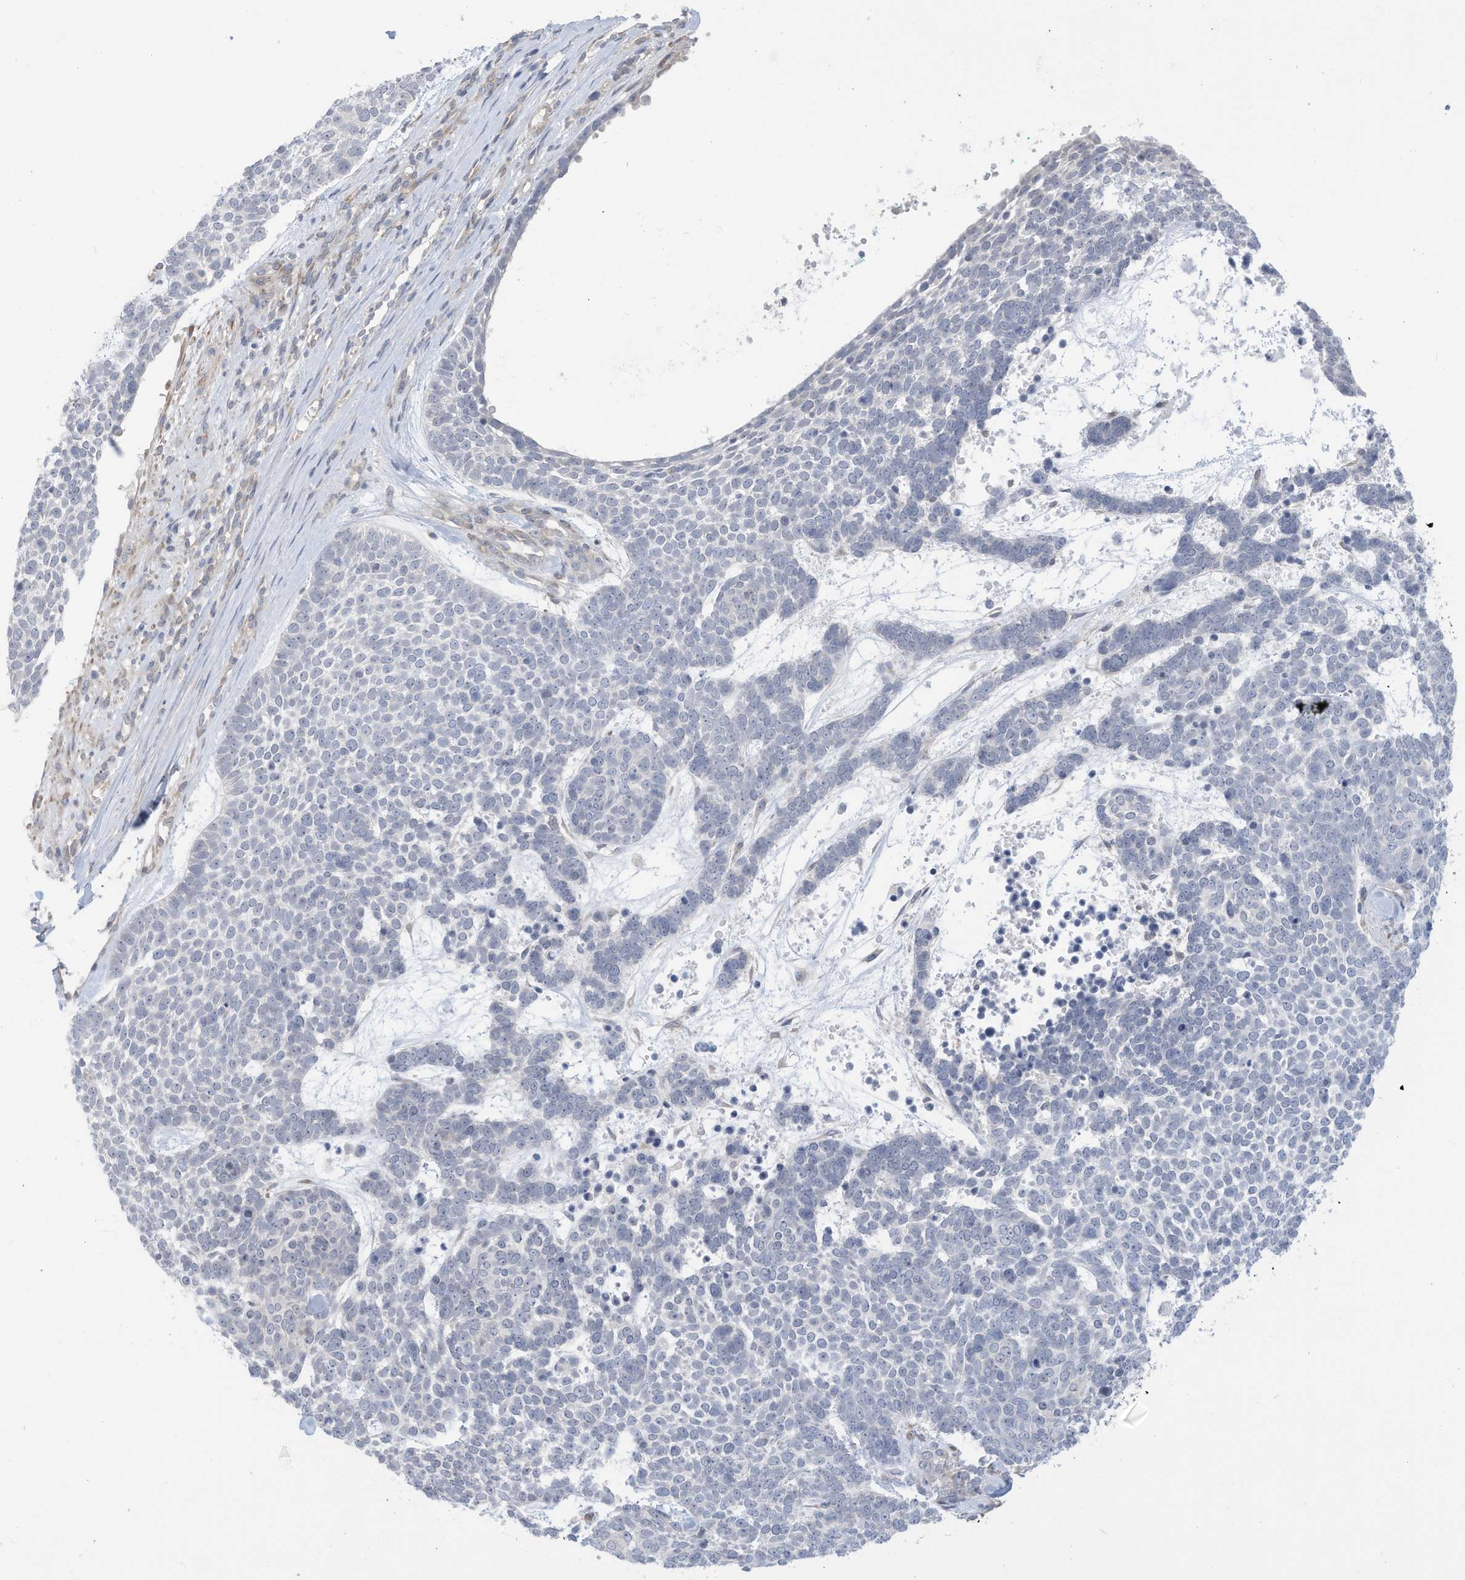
{"staining": {"intensity": "negative", "quantity": "none", "location": "none"}, "tissue": "skin cancer", "cell_type": "Tumor cells", "image_type": "cancer", "snomed": [{"axis": "morphology", "description": "Basal cell carcinoma"}, {"axis": "topography", "description": "Skin"}], "caption": "Protein analysis of skin basal cell carcinoma exhibits no significant staining in tumor cells.", "gene": "ZNF292", "patient": {"sex": "female", "age": 81}}